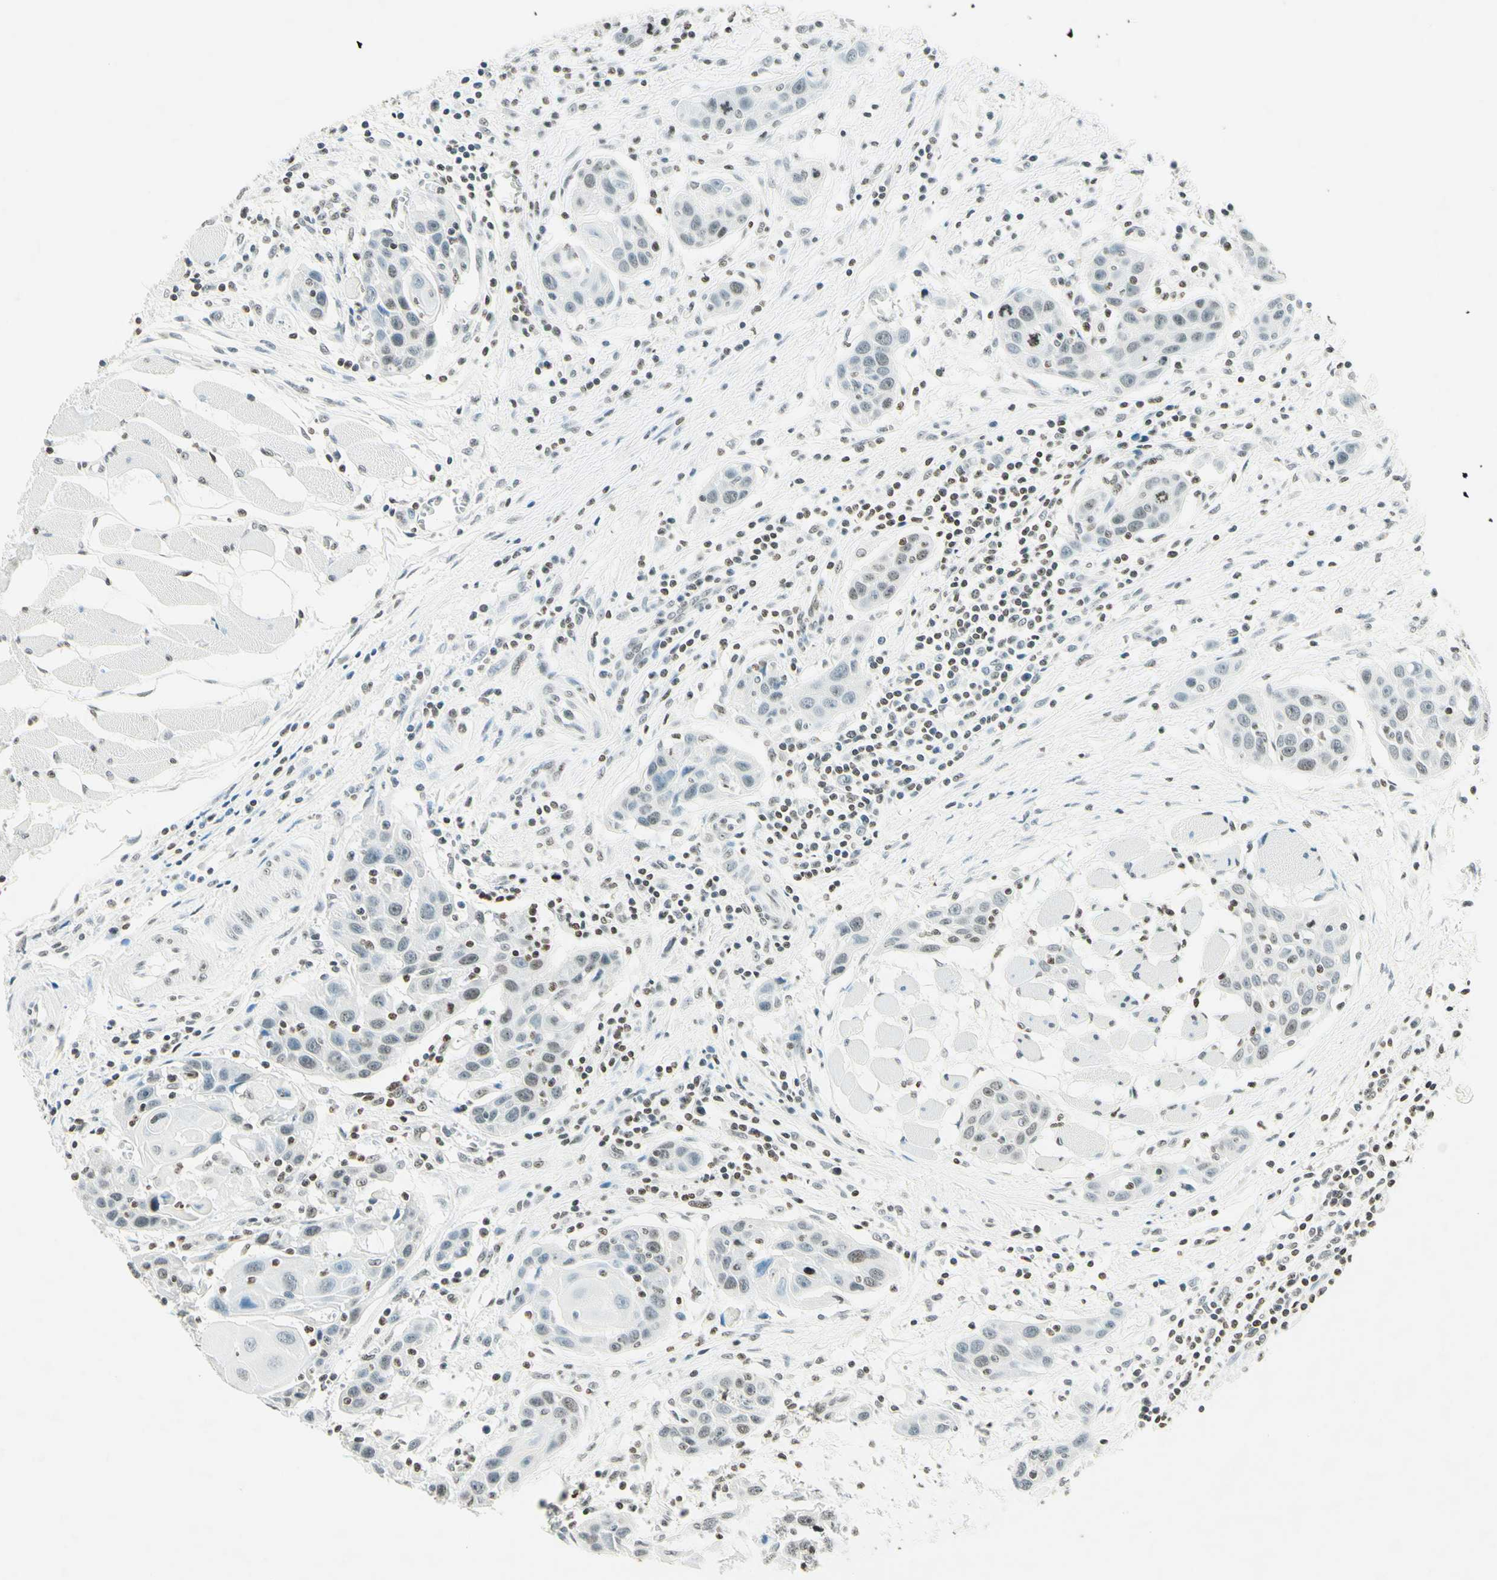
{"staining": {"intensity": "weak", "quantity": "25%-75%", "location": "nuclear"}, "tissue": "head and neck cancer", "cell_type": "Tumor cells", "image_type": "cancer", "snomed": [{"axis": "morphology", "description": "Squamous cell carcinoma, NOS"}, {"axis": "topography", "description": "Oral tissue"}, {"axis": "topography", "description": "Head-Neck"}], "caption": "The immunohistochemical stain highlights weak nuclear staining in tumor cells of head and neck cancer tissue.", "gene": "MSH2", "patient": {"sex": "female", "age": 50}}